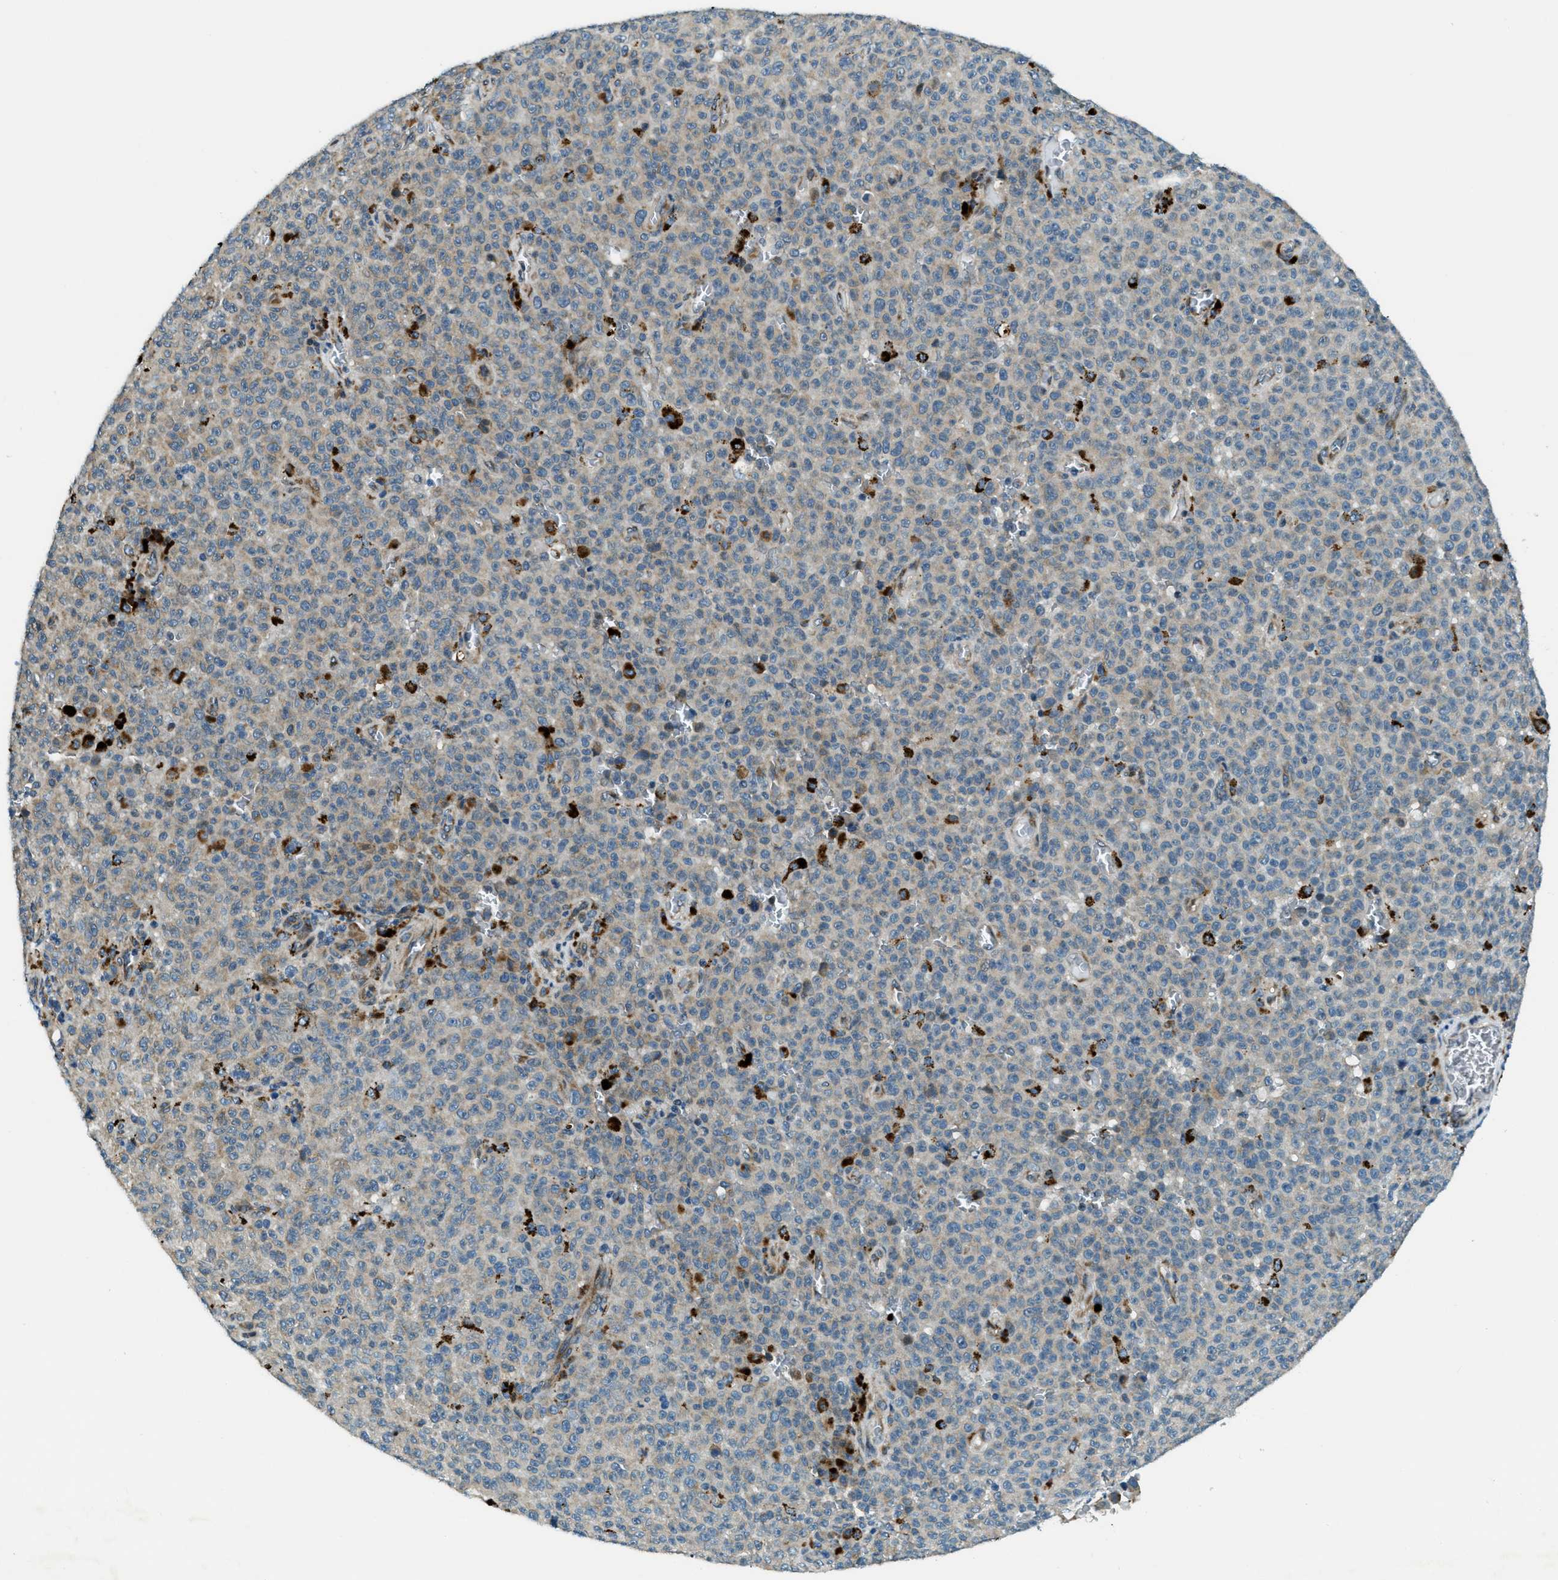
{"staining": {"intensity": "moderate", "quantity": "<25%", "location": "cytoplasmic/membranous"}, "tissue": "melanoma", "cell_type": "Tumor cells", "image_type": "cancer", "snomed": [{"axis": "morphology", "description": "Malignant melanoma, NOS"}, {"axis": "topography", "description": "Skin"}], "caption": "IHC histopathology image of neoplastic tissue: malignant melanoma stained using immunohistochemistry reveals low levels of moderate protein expression localized specifically in the cytoplasmic/membranous of tumor cells, appearing as a cytoplasmic/membranous brown color.", "gene": "GINM1", "patient": {"sex": "female", "age": 82}}